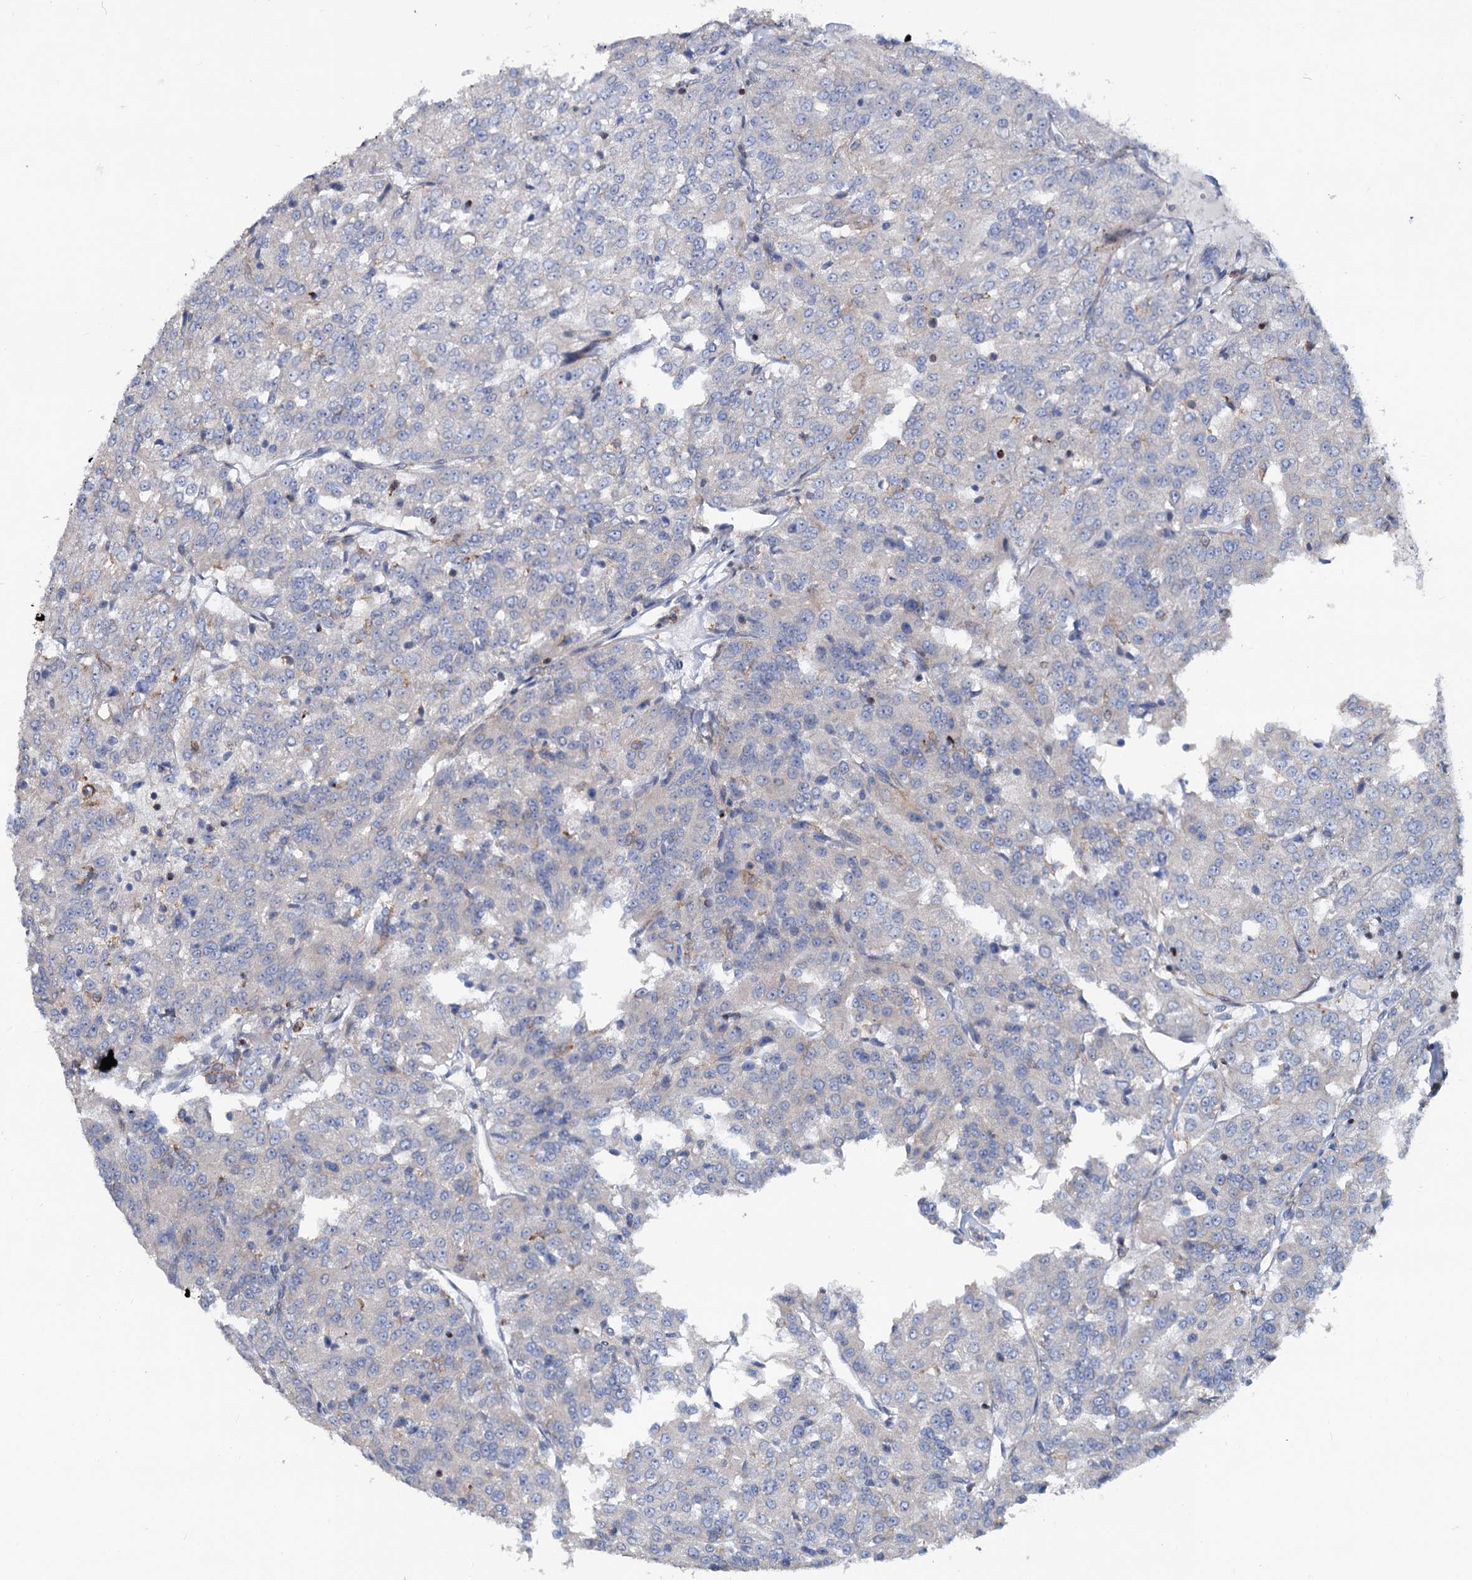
{"staining": {"intensity": "negative", "quantity": "none", "location": "none"}, "tissue": "renal cancer", "cell_type": "Tumor cells", "image_type": "cancer", "snomed": [{"axis": "morphology", "description": "Adenocarcinoma, NOS"}, {"axis": "topography", "description": "Kidney"}], "caption": "Human renal adenocarcinoma stained for a protein using IHC exhibits no expression in tumor cells.", "gene": "LRCH4", "patient": {"sex": "female", "age": 63}}